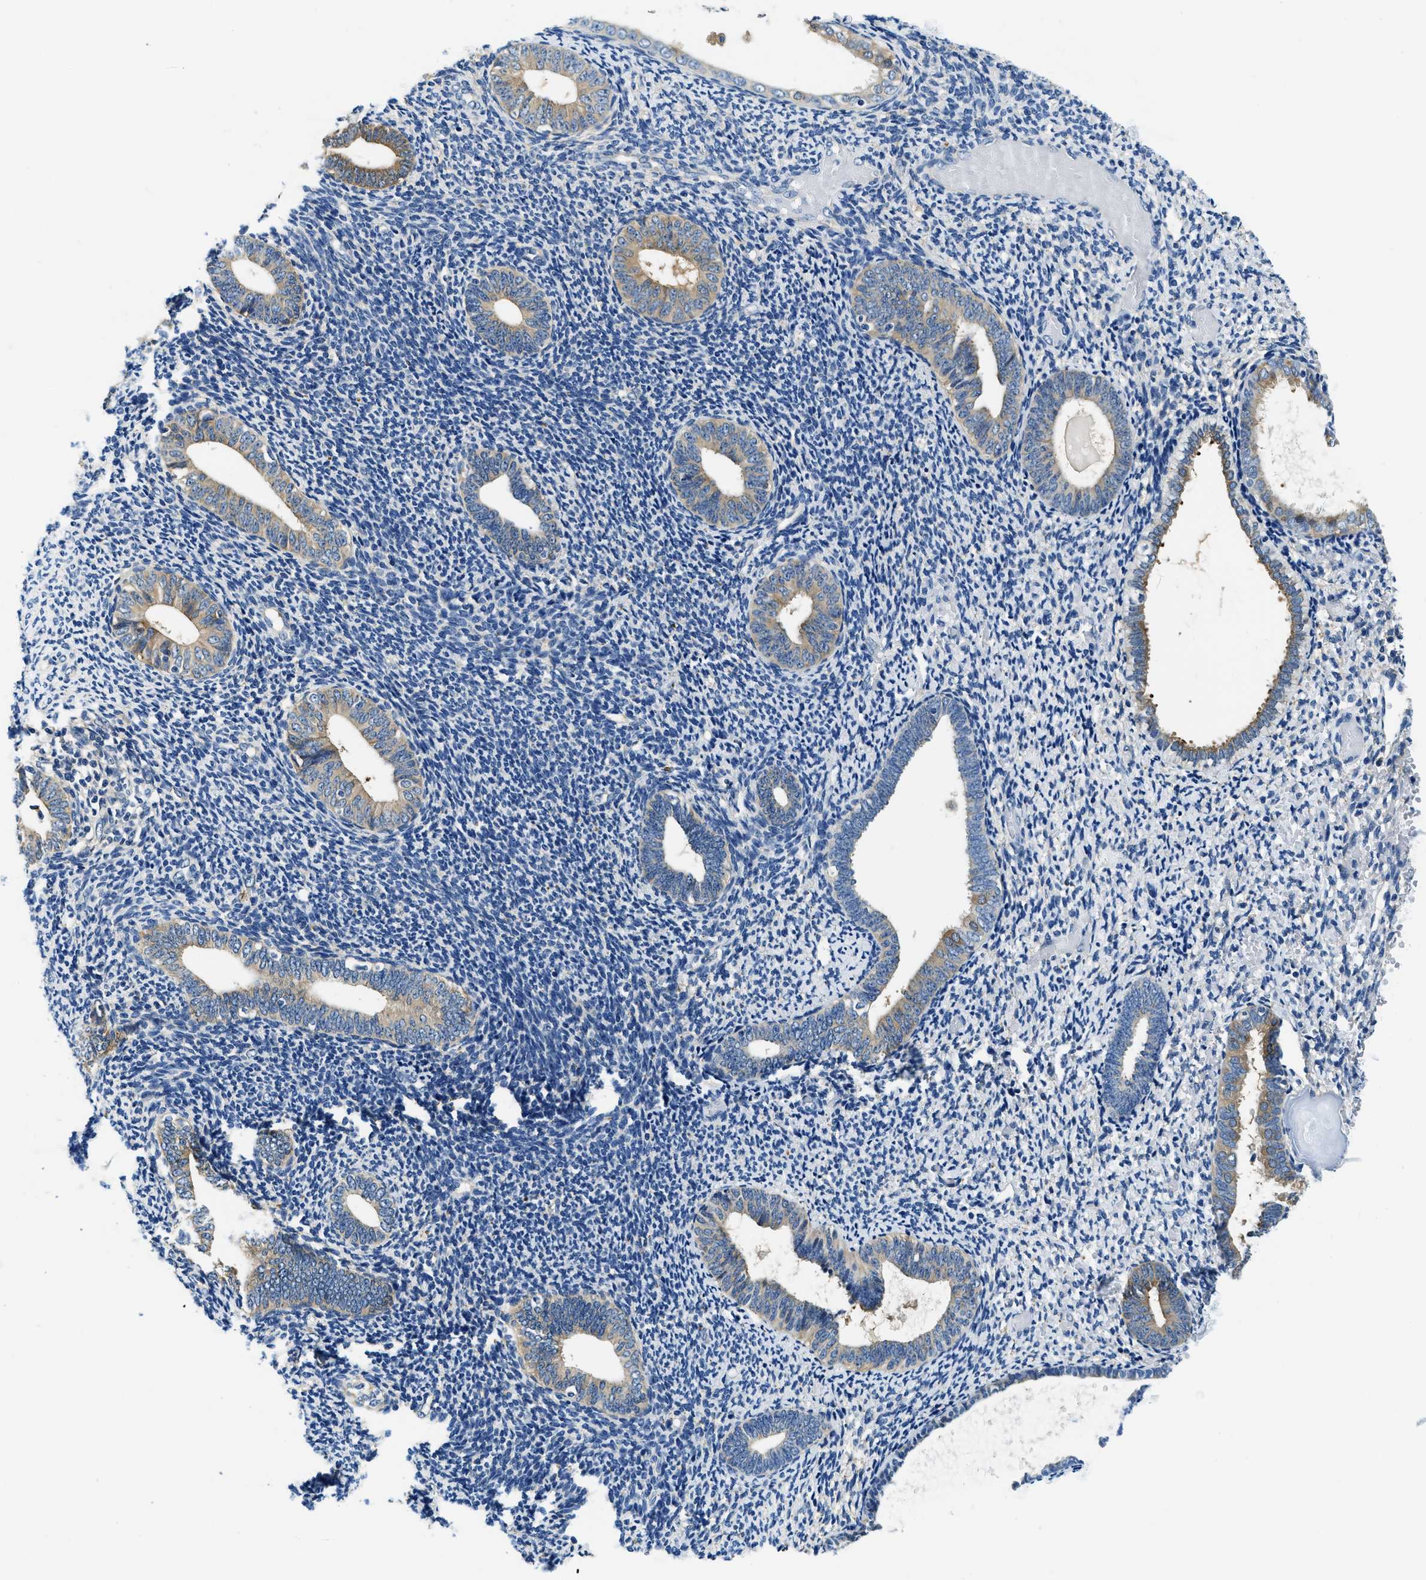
{"staining": {"intensity": "negative", "quantity": "none", "location": "none"}, "tissue": "endometrium", "cell_type": "Cells in endometrial stroma", "image_type": "normal", "snomed": [{"axis": "morphology", "description": "Normal tissue, NOS"}, {"axis": "topography", "description": "Endometrium"}], "caption": "High power microscopy photomicrograph of an immunohistochemistry (IHC) histopathology image of unremarkable endometrium, revealing no significant staining in cells in endometrial stroma. (Brightfield microscopy of DAB IHC at high magnification).", "gene": "TWF1", "patient": {"sex": "female", "age": 66}}